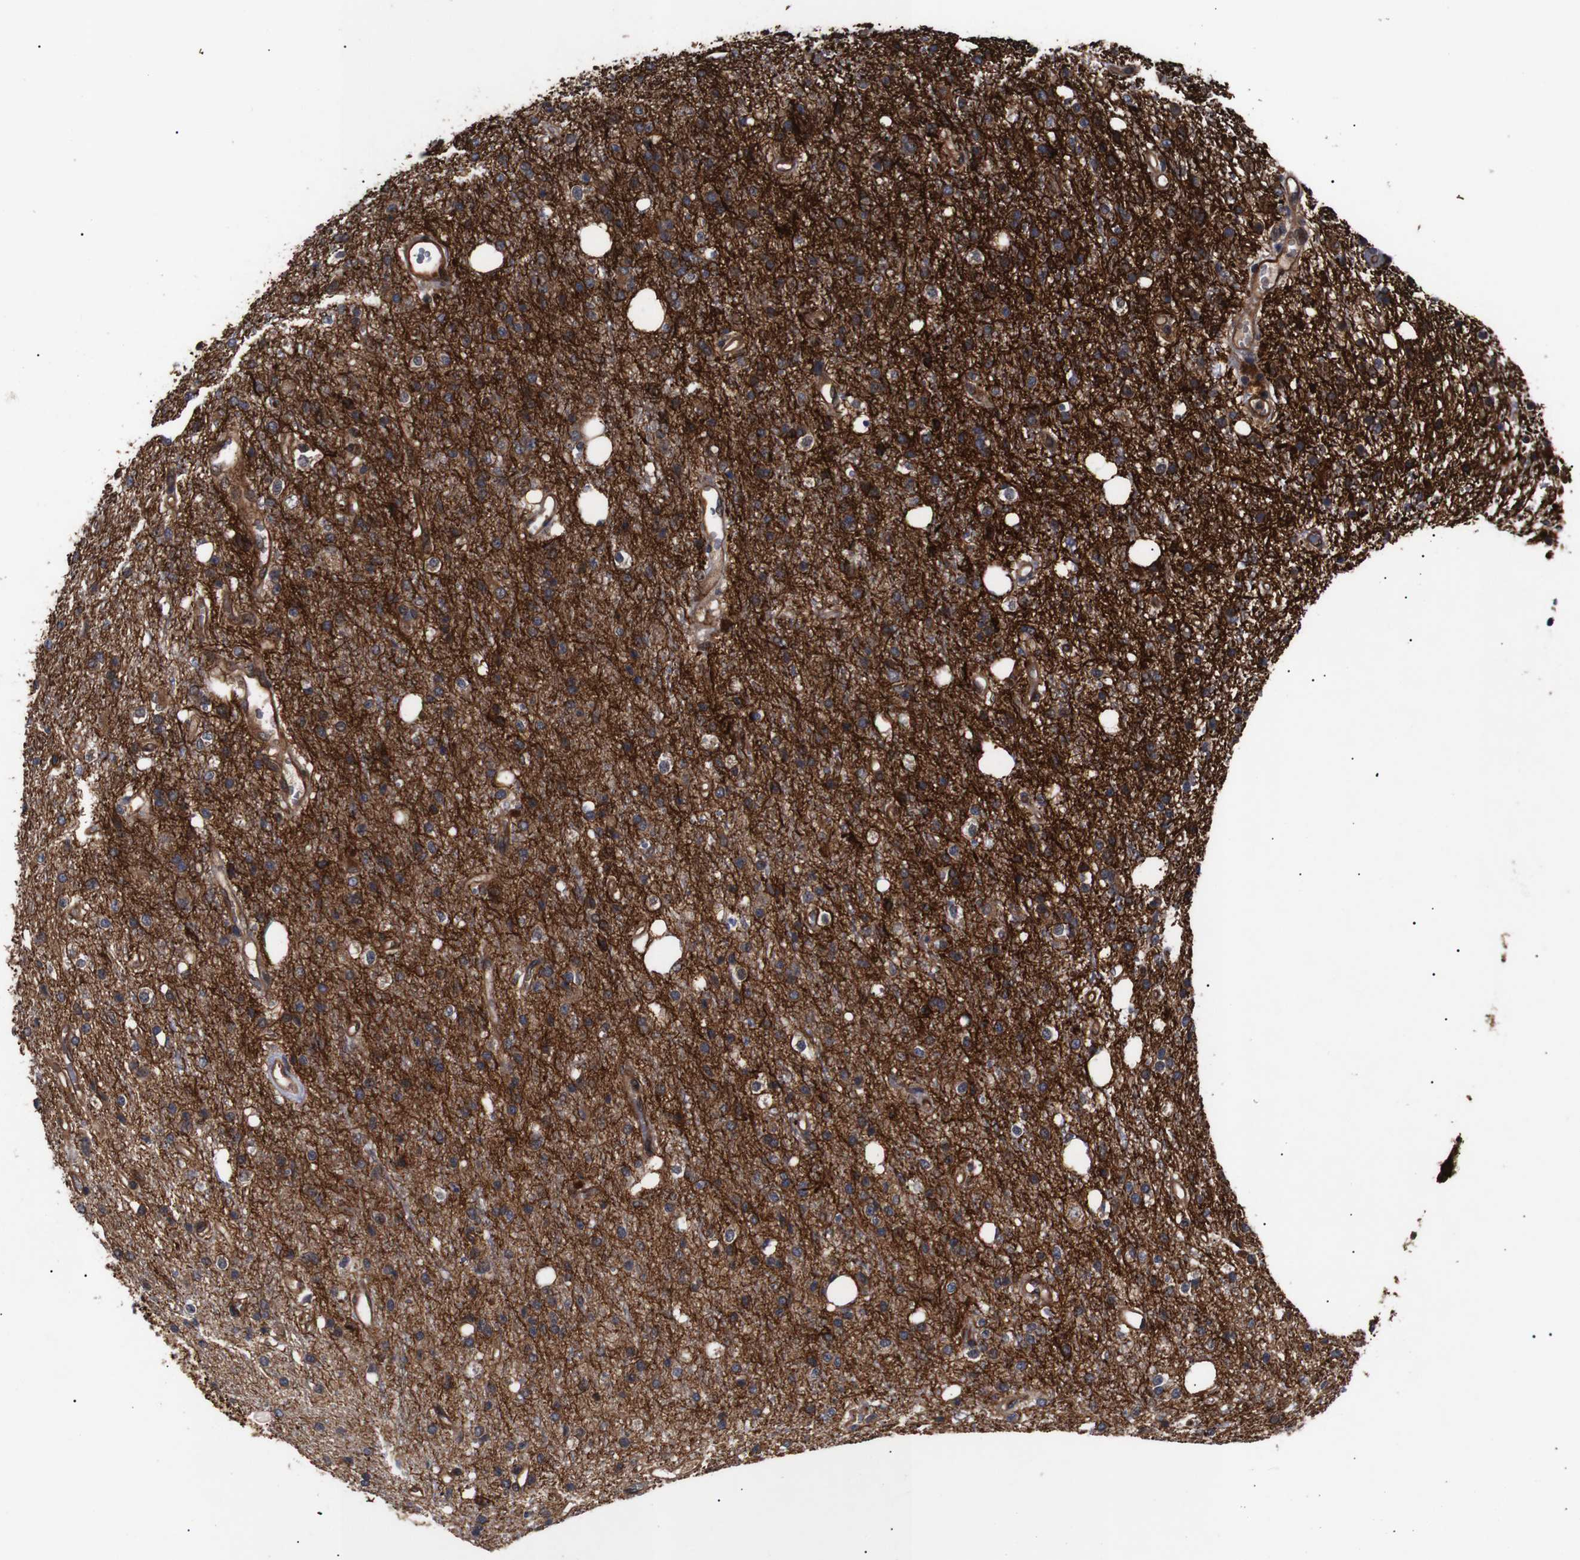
{"staining": {"intensity": "strong", "quantity": ">75%", "location": "cytoplasmic/membranous"}, "tissue": "glioma", "cell_type": "Tumor cells", "image_type": "cancer", "snomed": [{"axis": "morphology", "description": "Glioma, malignant, High grade"}, {"axis": "topography", "description": "Brain"}], "caption": "Immunohistochemical staining of human glioma displays high levels of strong cytoplasmic/membranous protein staining in approximately >75% of tumor cells.", "gene": "PAWR", "patient": {"sex": "male", "age": 47}}